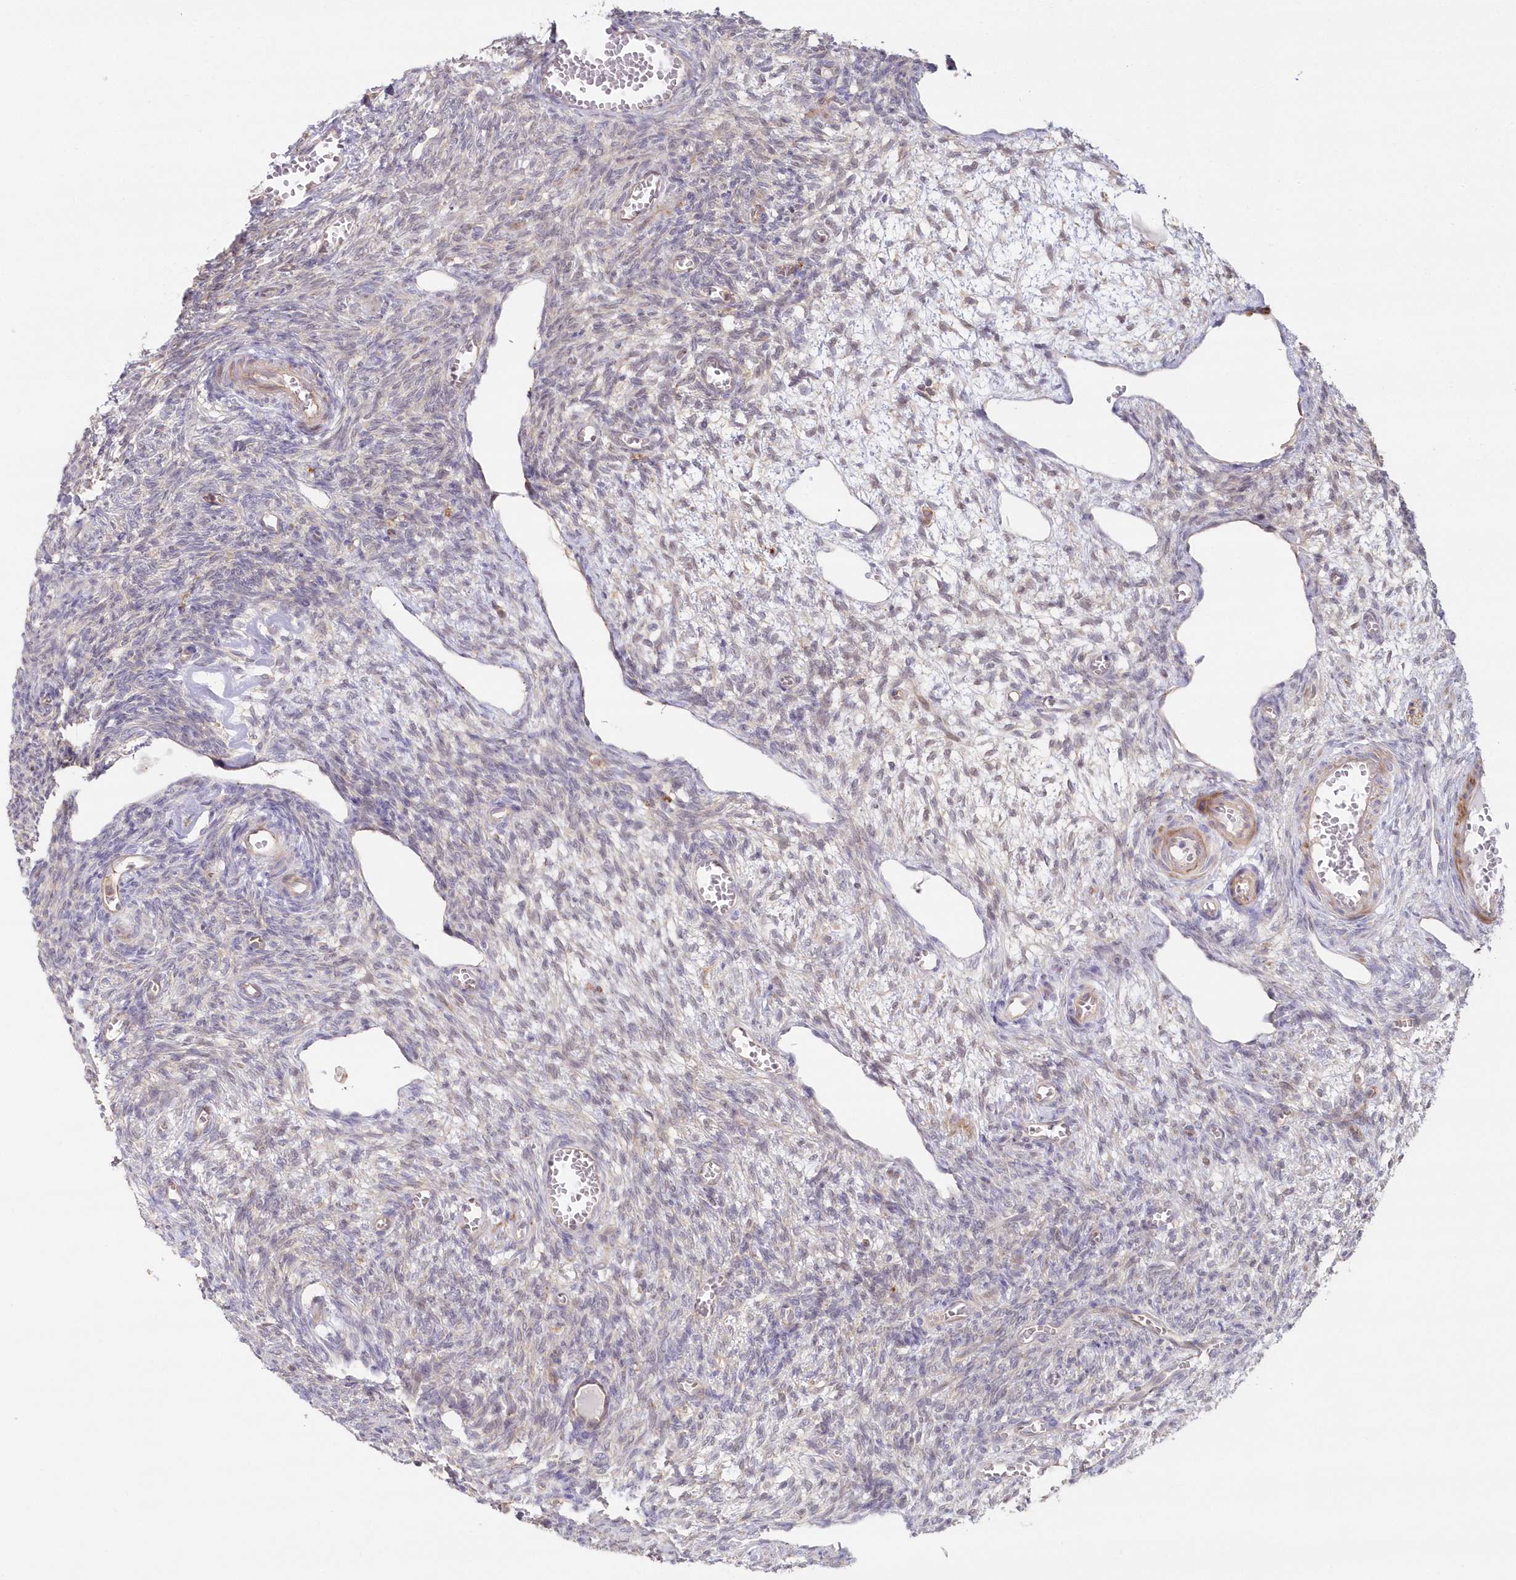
{"staining": {"intensity": "weak", "quantity": "<25%", "location": "cytoplasmic/membranous"}, "tissue": "ovary", "cell_type": "Ovarian stroma cells", "image_type": "normal", "snomed": [{"axis": "morphology", "description": "Normal tissue, NOS"}, {"axis": "topography", "description": "Ovary"}], "caption": "The histopathology image reveals no staining of ovarian stroma cells in normal ovary. The staining was performed using DAB to visualize the protein expression in brown, while the nuclei were stained in blue with hematoxylin (Magnification: 20x).", "gene": "GBE1", "patient": {"sex": "female", "age": 27}}